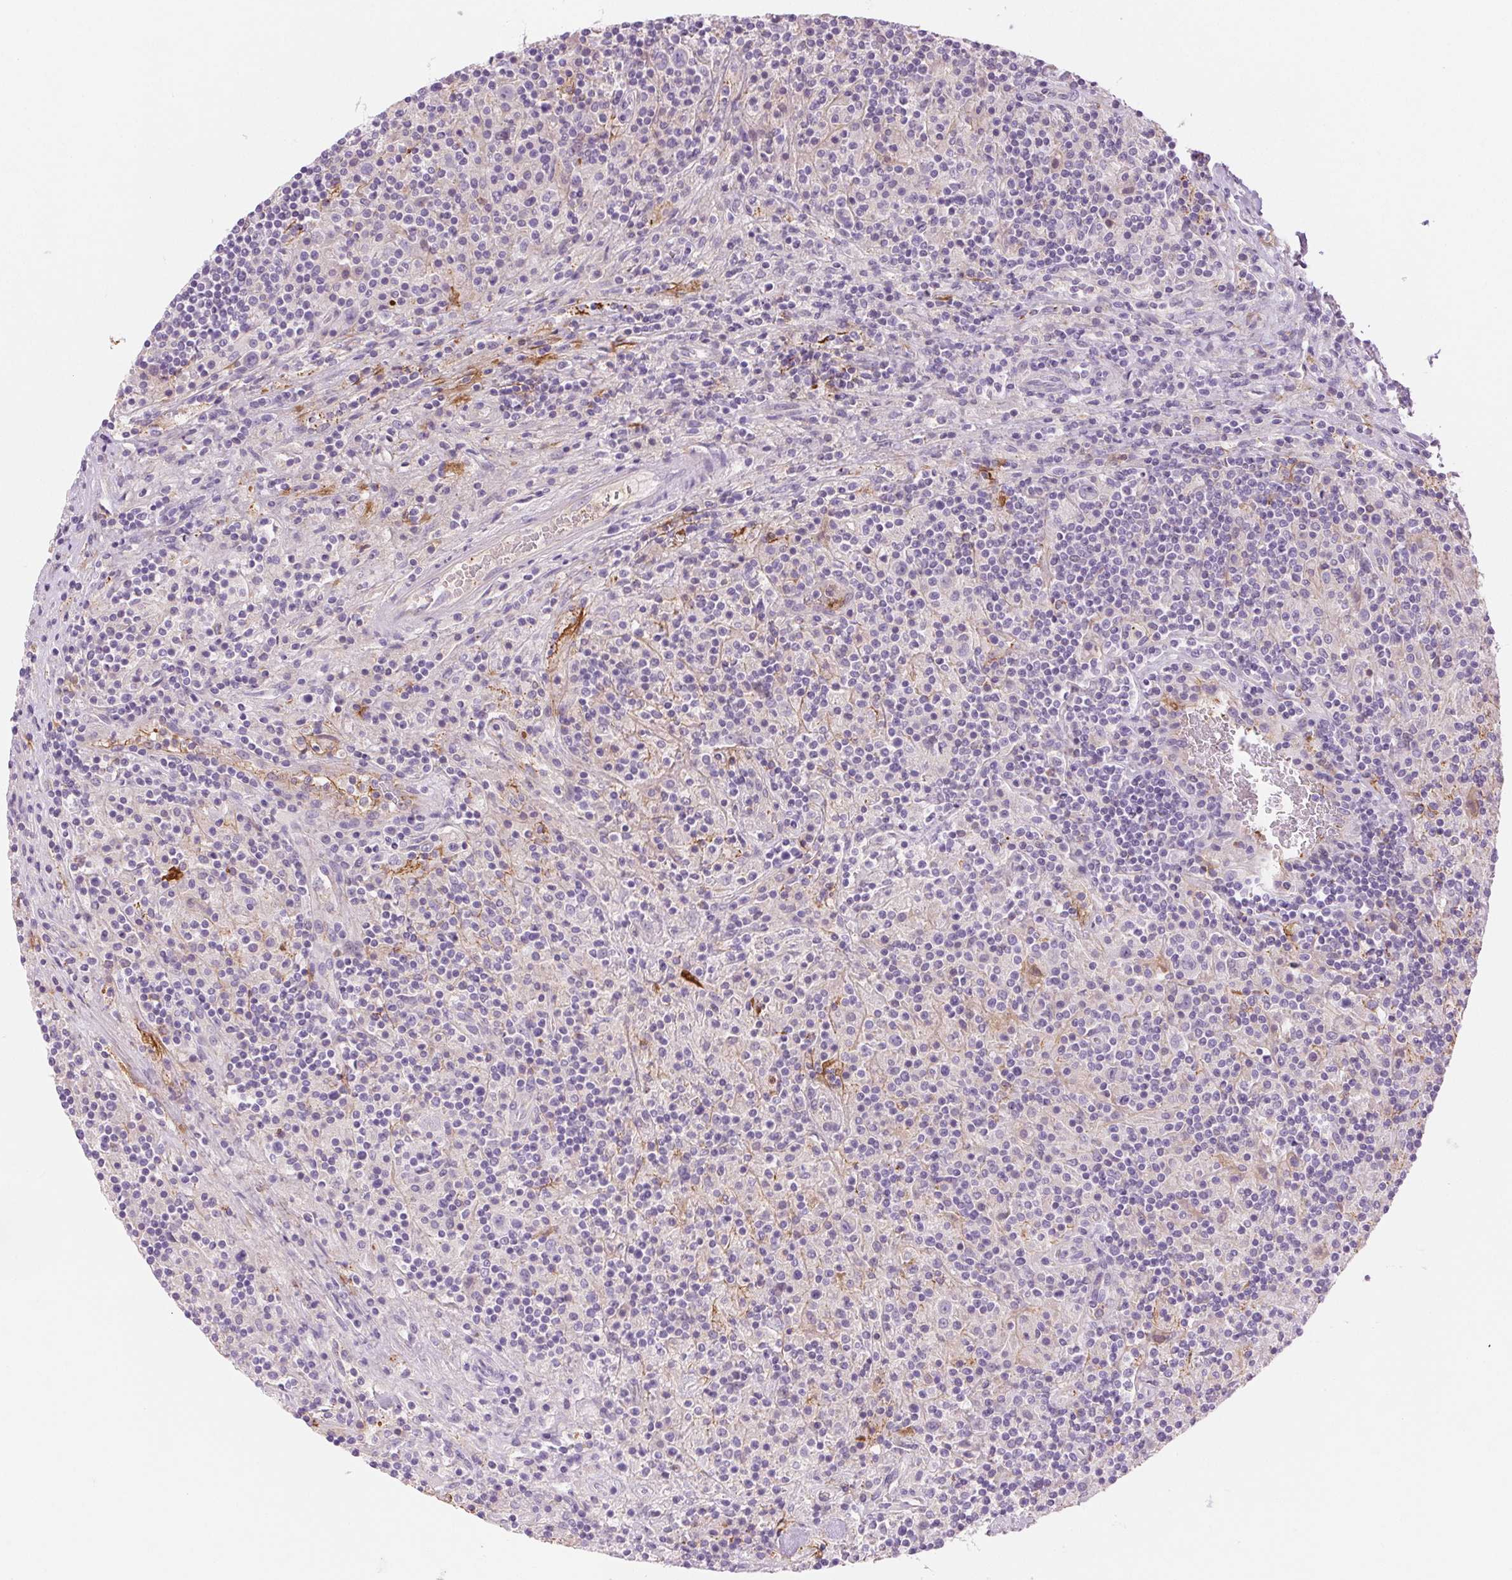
{"staining": {"intensity": "negative", "quantity": "none", "location": "none"}, "tissue": "lymphoma", "cell_type": "Tumor cells", "image_type": "cancer", "snomed": [{"axis": "morphology", "description": "Hodgkin's disease, NOS"}, {"axis": "topography", "description": "Lymph node"}], "caption": "Immunohistochemical staining of human lymphoma demonstrates no significant staining in tumor cells.", "gene": "FGA", "patient": {"sex": "male", "age": 70}}